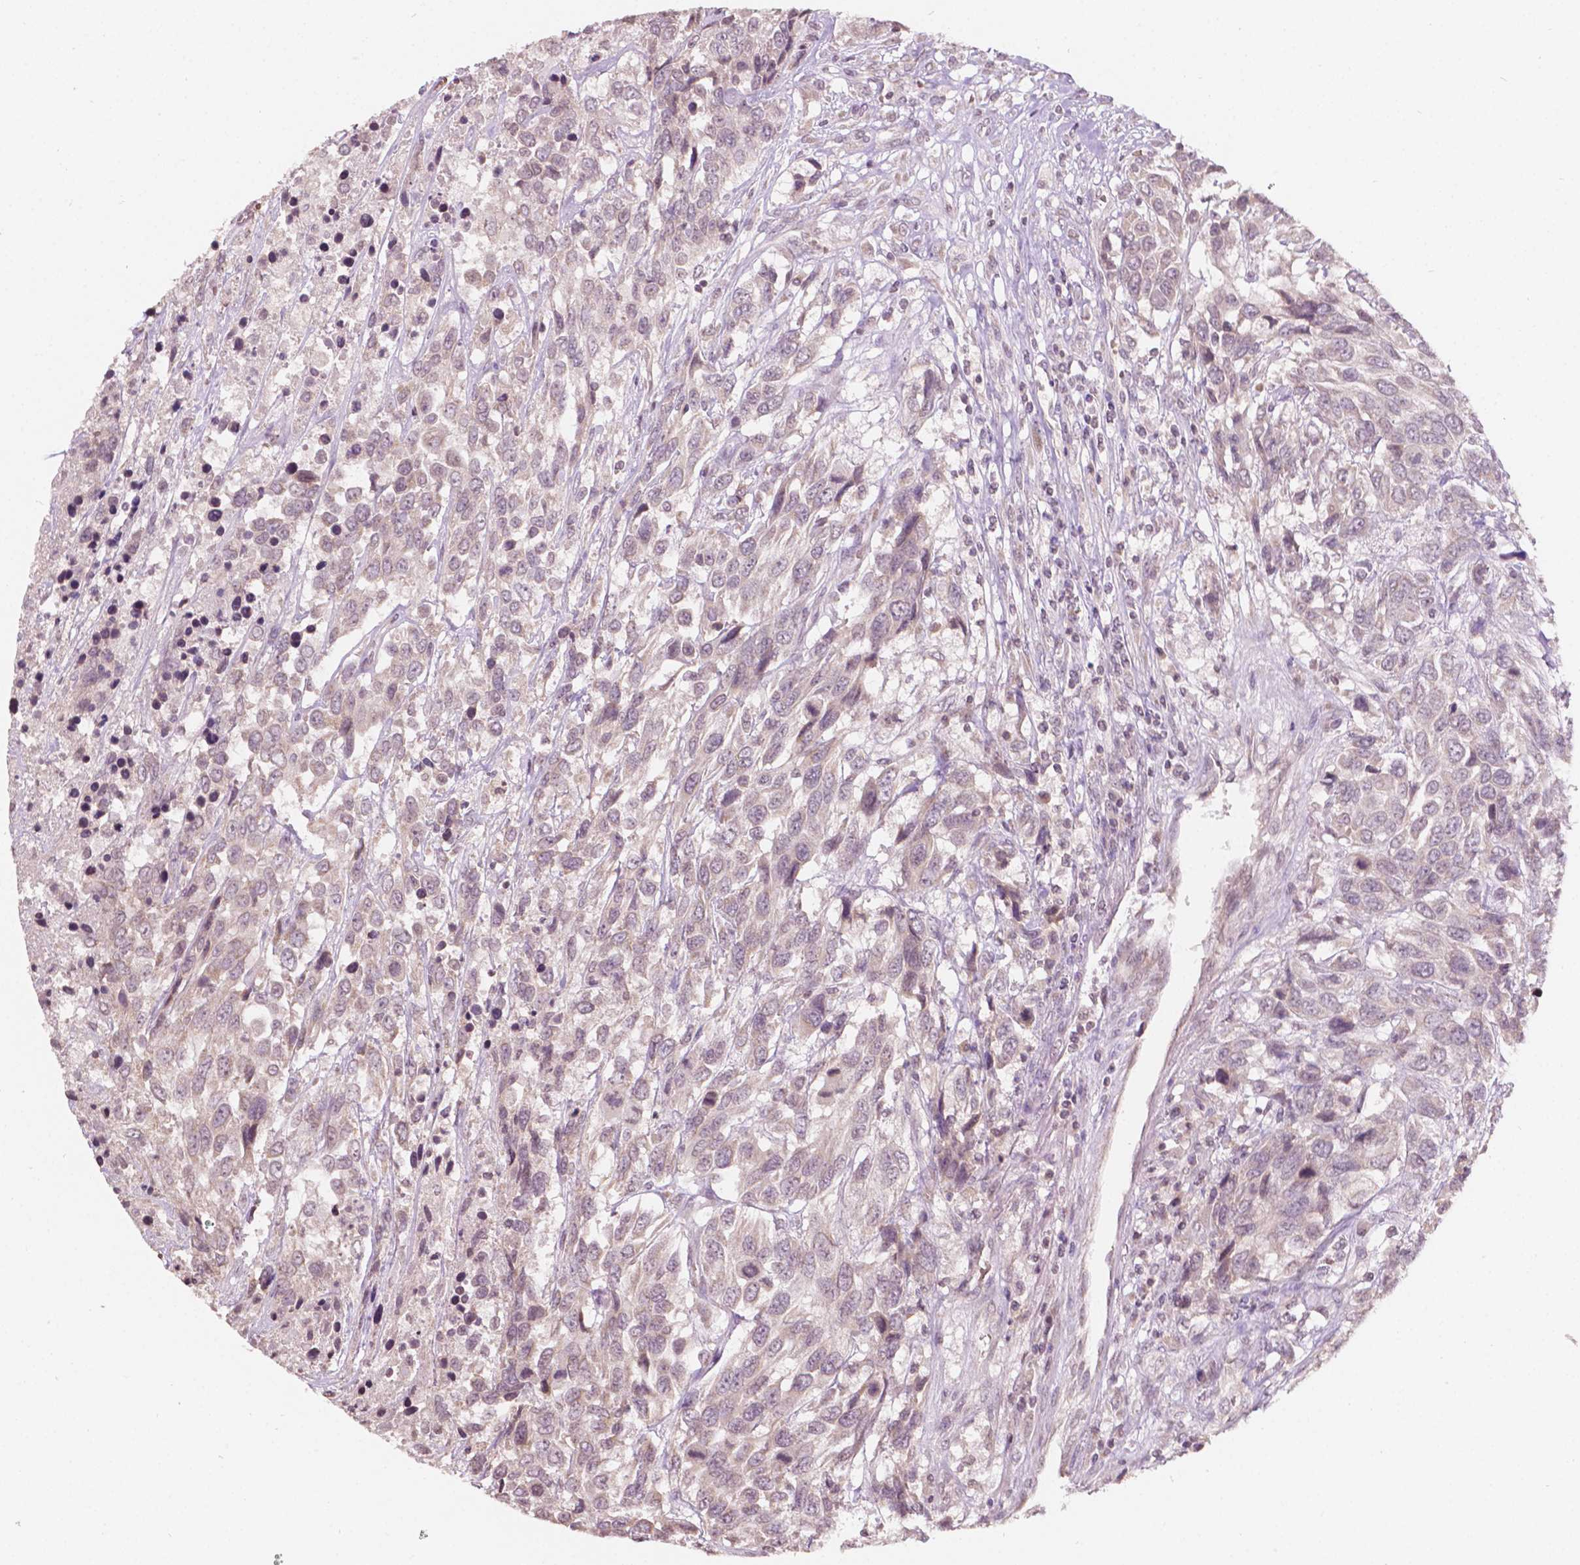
{"staining": {"intensity": "negative", "quantity": "none", "location": "none"}, "tissue": "urothelial cancer", "cell_type": "Tumor cells", "image_type": "cancer", "snomed": [{"axis": "morphology", "description": "Urothelial carcinoma, High grade"}, {"axis": "topography", "description": "Urinary bladder"}], "caption": "This is an immunohistochemistry (IHC) photomicrograph of urothelial cancer. There is no positivity in tumor cells.", "gene": "NOS1AP", "patient": {"sex": "female", "age": 70}}